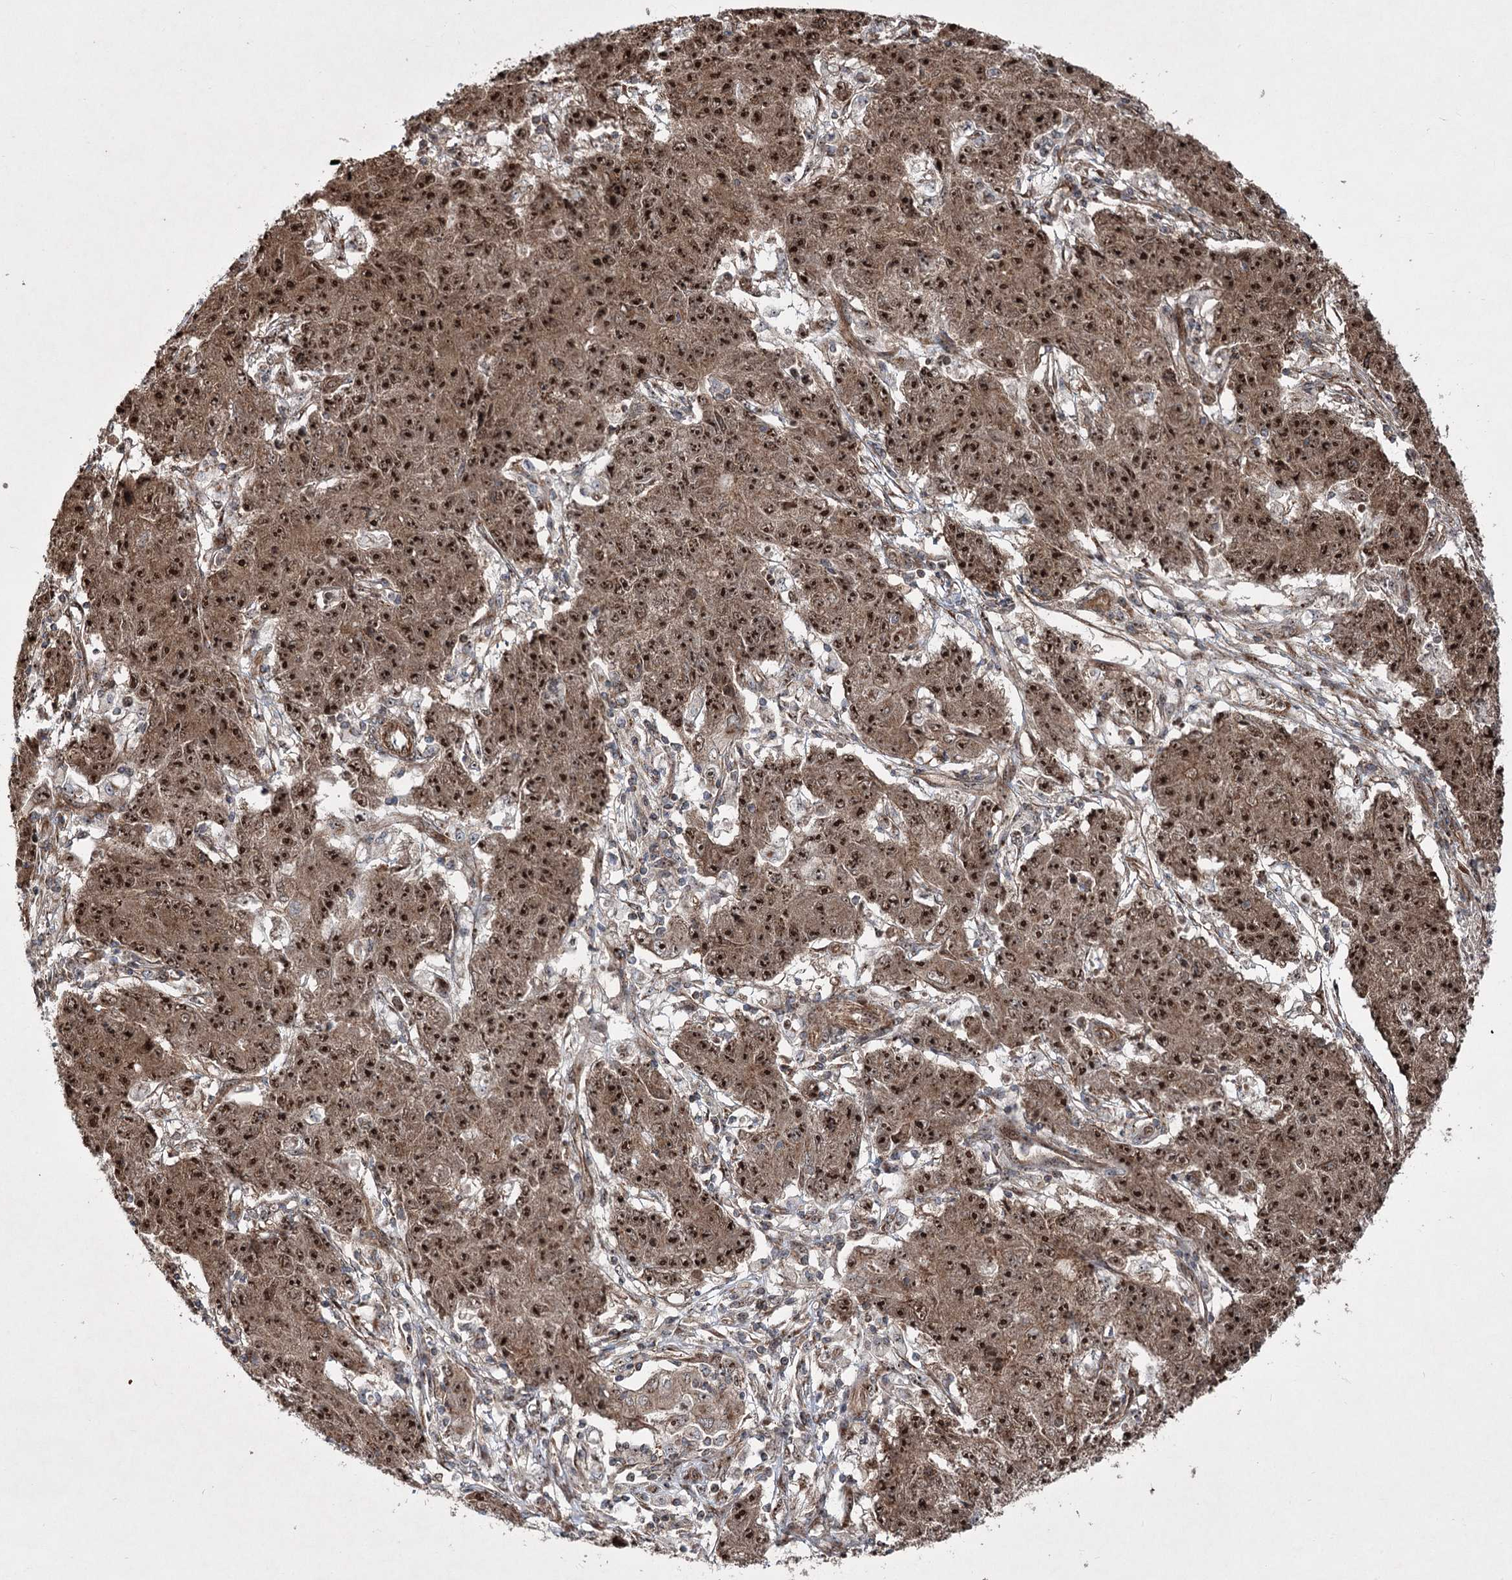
{"staining": {"intensity": "strong", "quantity": ">75%", "location": "cytoplasmic/membranous,nuclear"}, "tissue": "ovarian cancer", "cell_type": "Tumor cells", "image_type": "cancer", "snomed": [{"axis": "morphology", "description": "Carcinoma, endometroid"}, {"axis": "topography", "description": "Ovary"}], "caption": "An image of ovarian cancer (endometroid carcinoma) stained for a protein displays strong cytoplasmic/membranous and nuclear brown staining in tumor cells. (brown staining indicates protein expression, while blue staining denotes nuclei).", "gene": "SERINC5", "patient": {"sex": "female", "age": 42}}